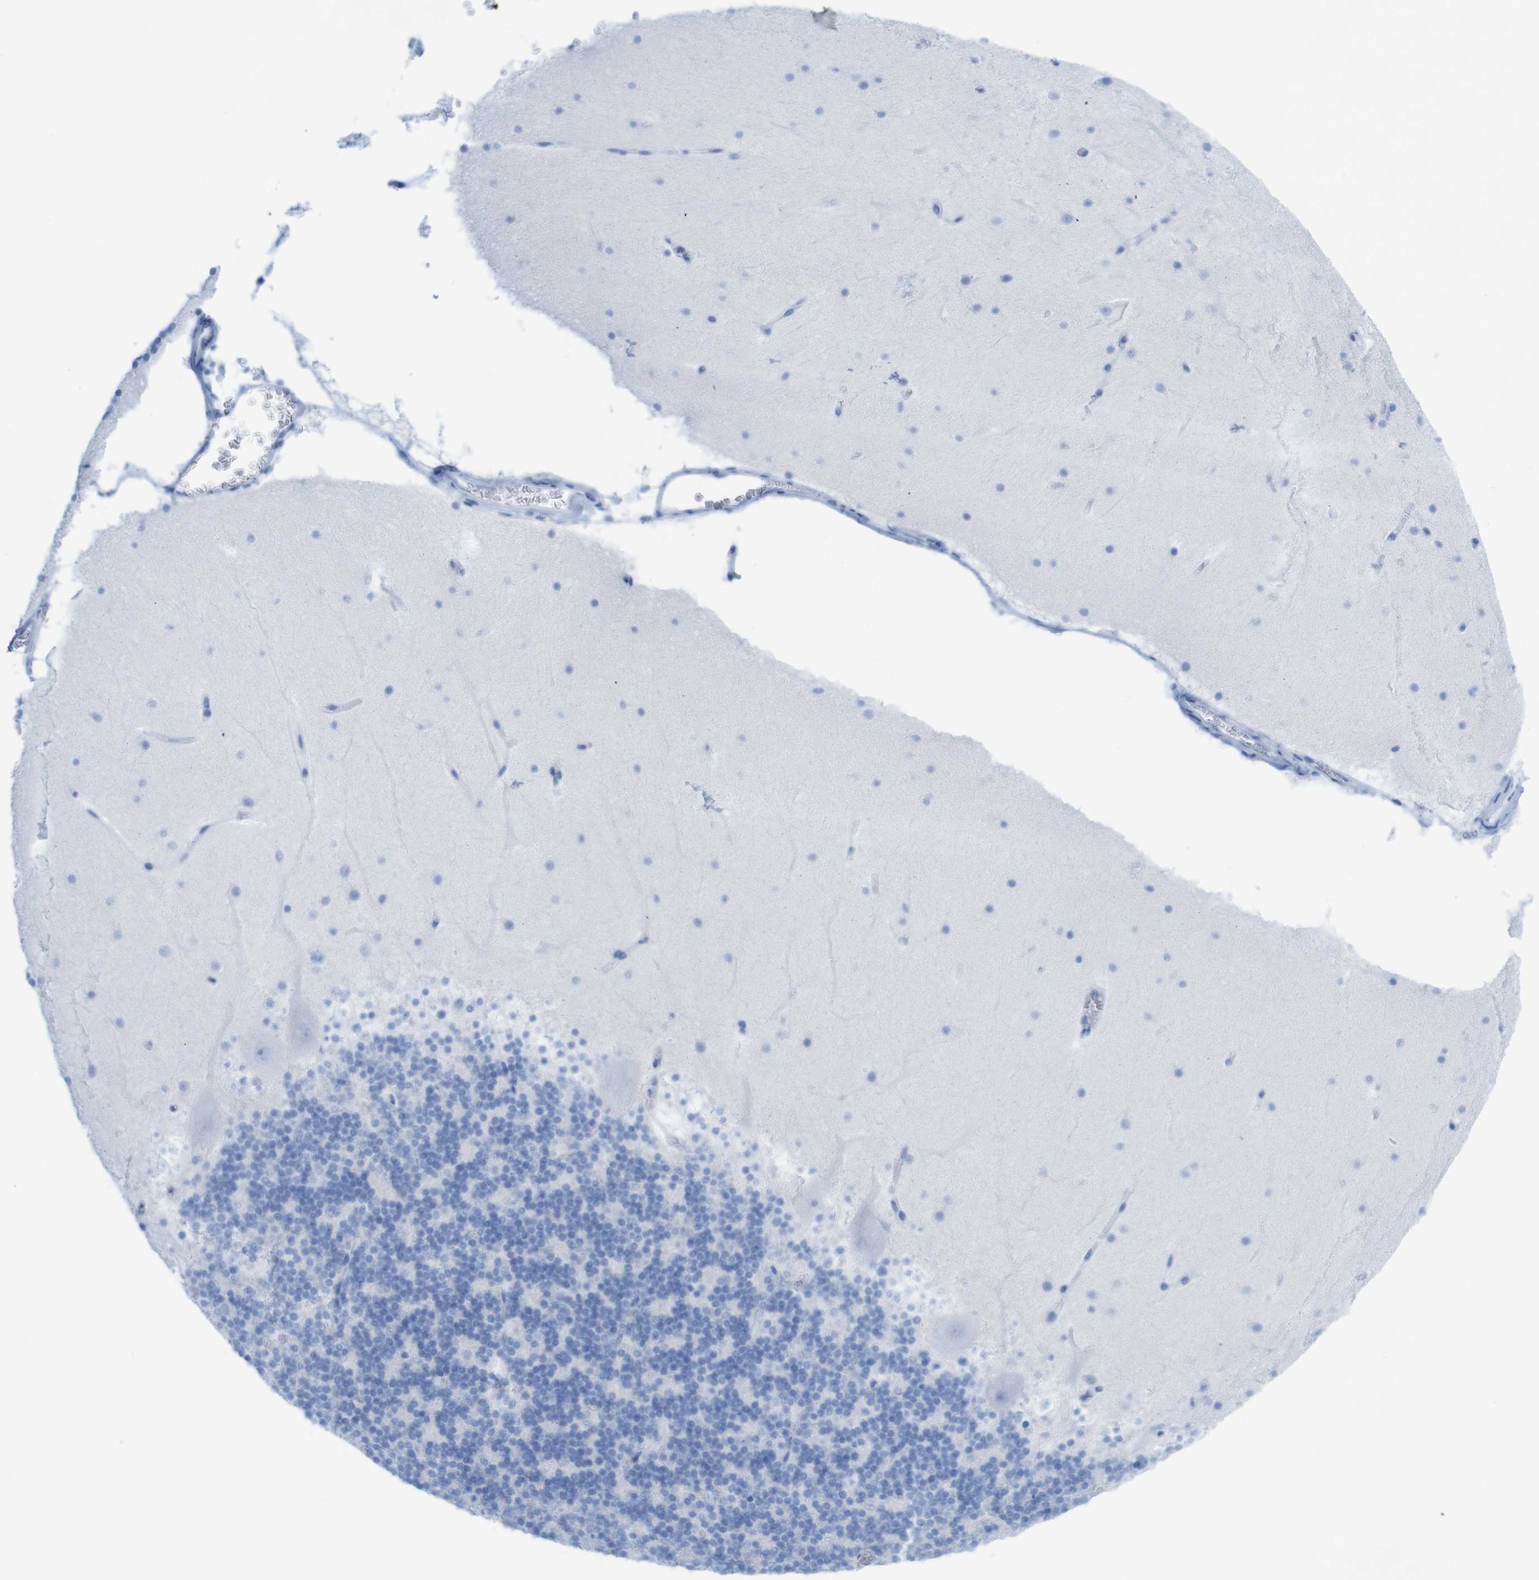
{"staining": {"intensity": "negative", "quantity": "none", "location": "none"}, "tissue": "cerebellum", "cell_type": "Cells in granular layer", "image_type": "normal", "snomed": [{"axis": "morphology", "description": "Normal tissue, NOS"}, {"axis": "topography", "description": "Cerebellum"}], "caption": "Cells in granular layer show no significant protein expression in normal cerebellum.", "gene": "MYH7", "patient": {"sex": "female", "age": 19}}